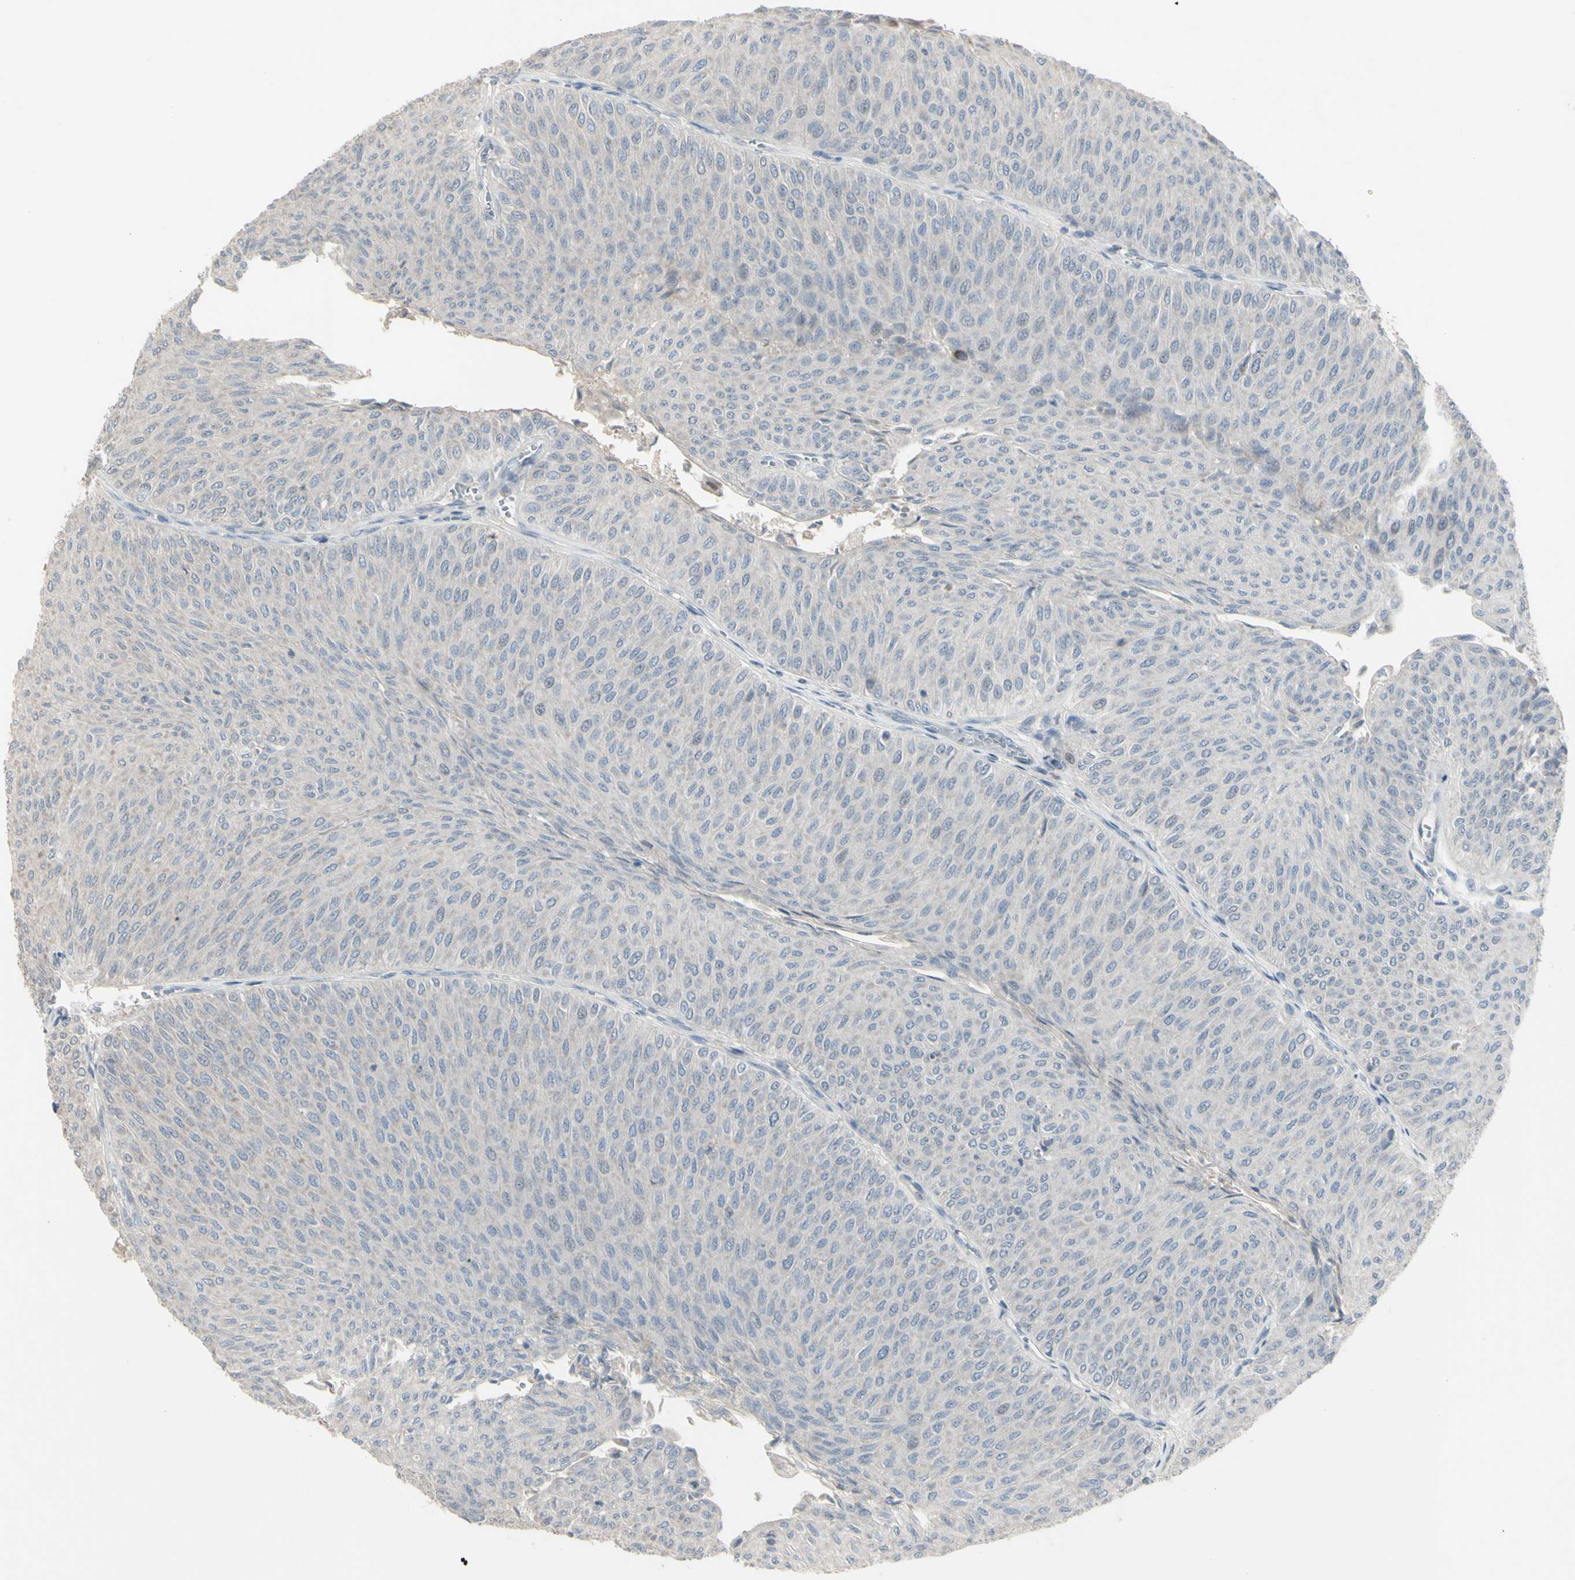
{"staining": {"intensity": "negative", "quantity": "none", "location": "none"}, "tissue": "urothelial cancer", "cell_type": "Tumor cells", "image_type": "cancer", "snomed": [{"axis": "morphology", "description": "Urothelial carcinoma, Low grade"}, {"axis": "topography", "description": "Urinary bladder"}], "caption": "The micrograph exhibits no staining of tumor cells in urothelial carcinoma (low-grade). (DAB (3,3'-diaminobenzidine) immunohistochemistry (IHC) with hematoxylin counter stain).", "gene": "PIAS4", "patient": {"sex": "male", "age": 78}}